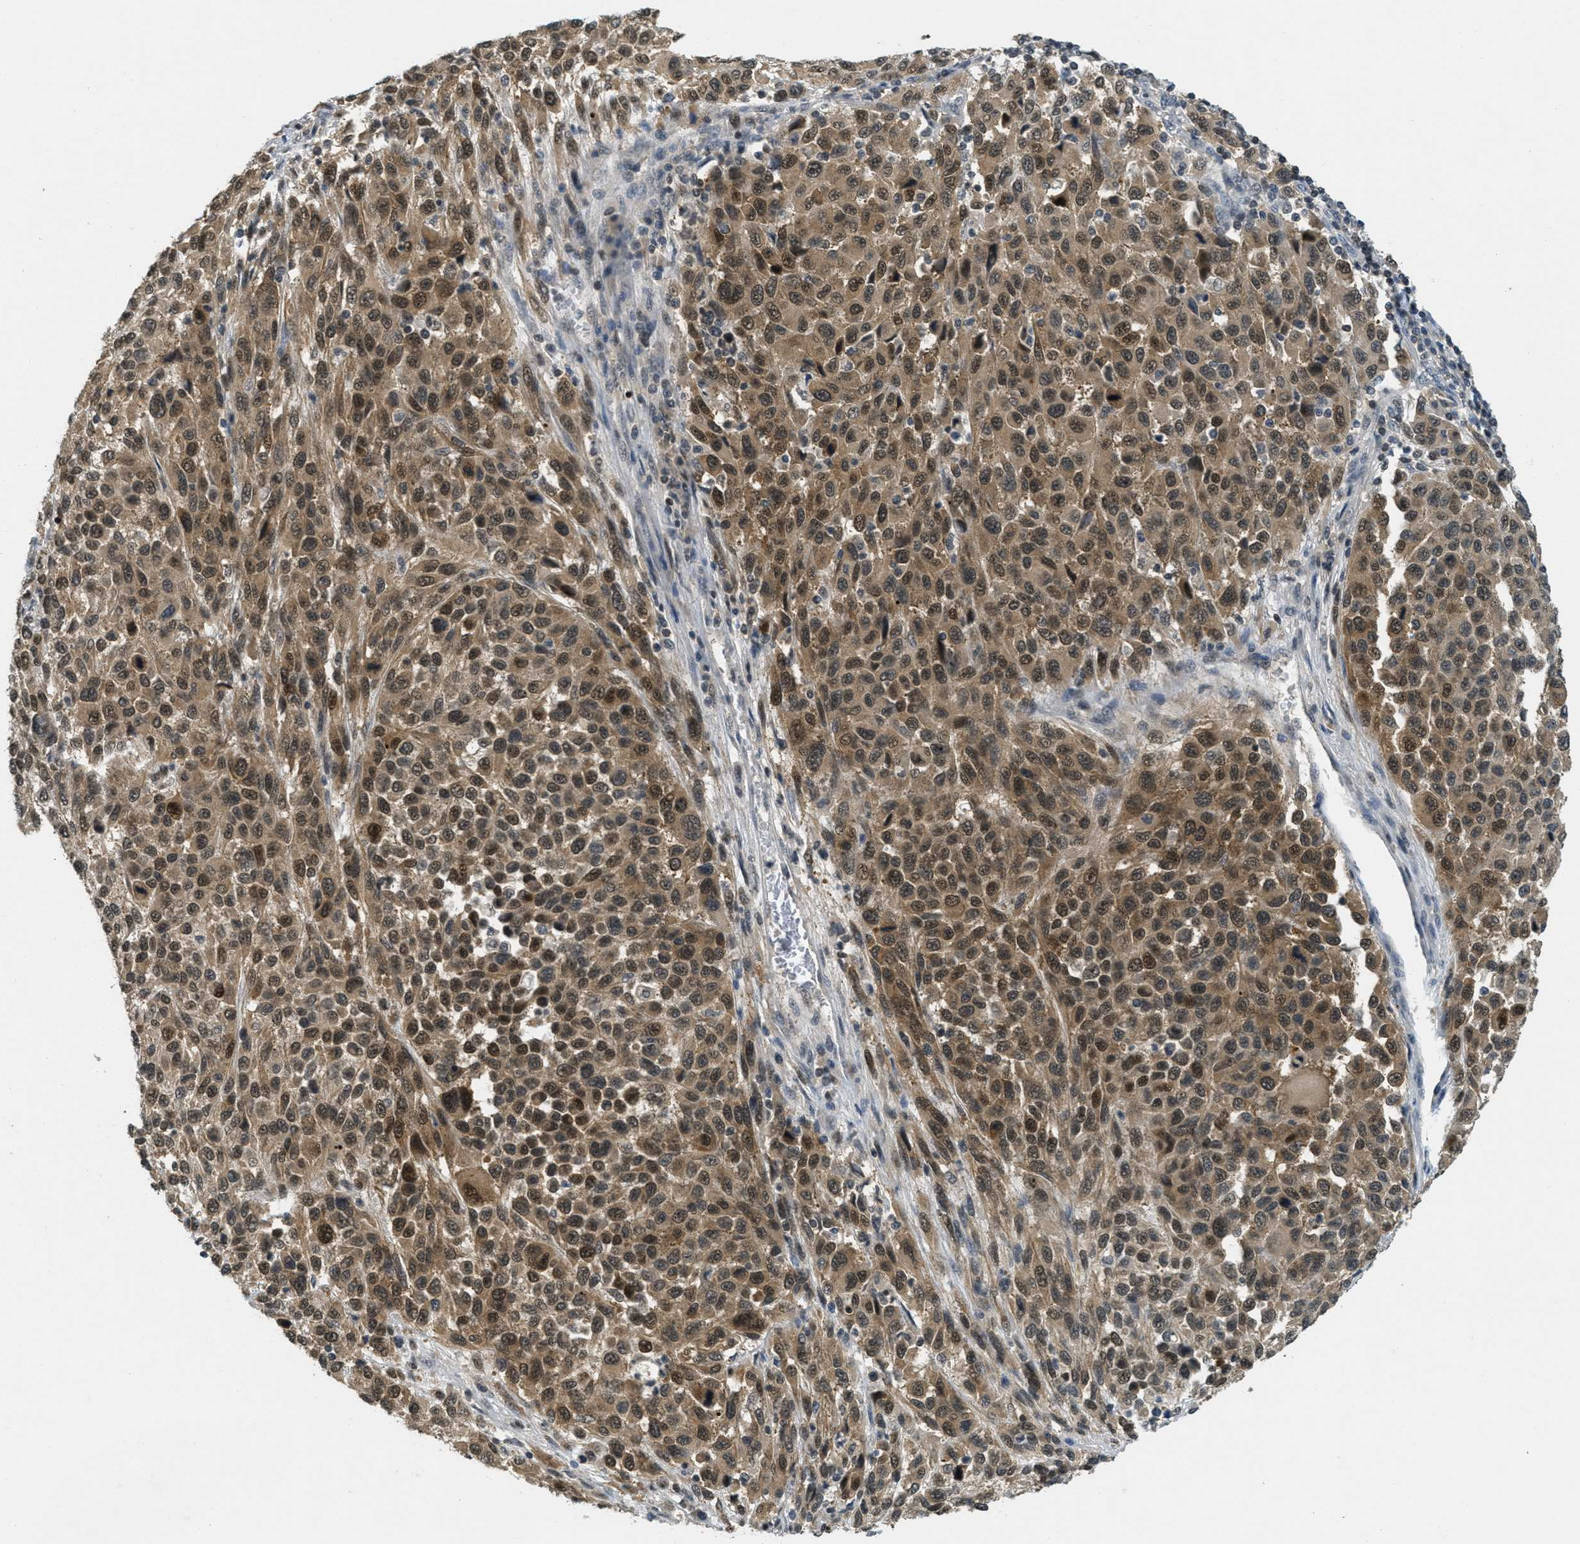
{"staining": {"intensity": "strong", "quantity": ">75%", "location": "cytoplasmic/membranous,nuclear"}, "tissue": "melanoma", "cell_type": "Tumor cells", "image_type": "cancer", "snomed": [{"axis": "morphology", "description": "Malignant melanoma, Metastatic site"}, {"axis": "topography", "description": "Lymph node"}], "caption": "Immunohistochemistry (IHC) image of neoplastic tissue: melanoma stained using IHC demonstrates high levels of strong protein expression localized specifically in the cytoplasmic/membranous and nuclear of tumor cells, appearing as a cytoplasmic/membranous and nuclear brown color.", "gene": "DNAJB1", "patient": {"sex": "male", "age": 61}}